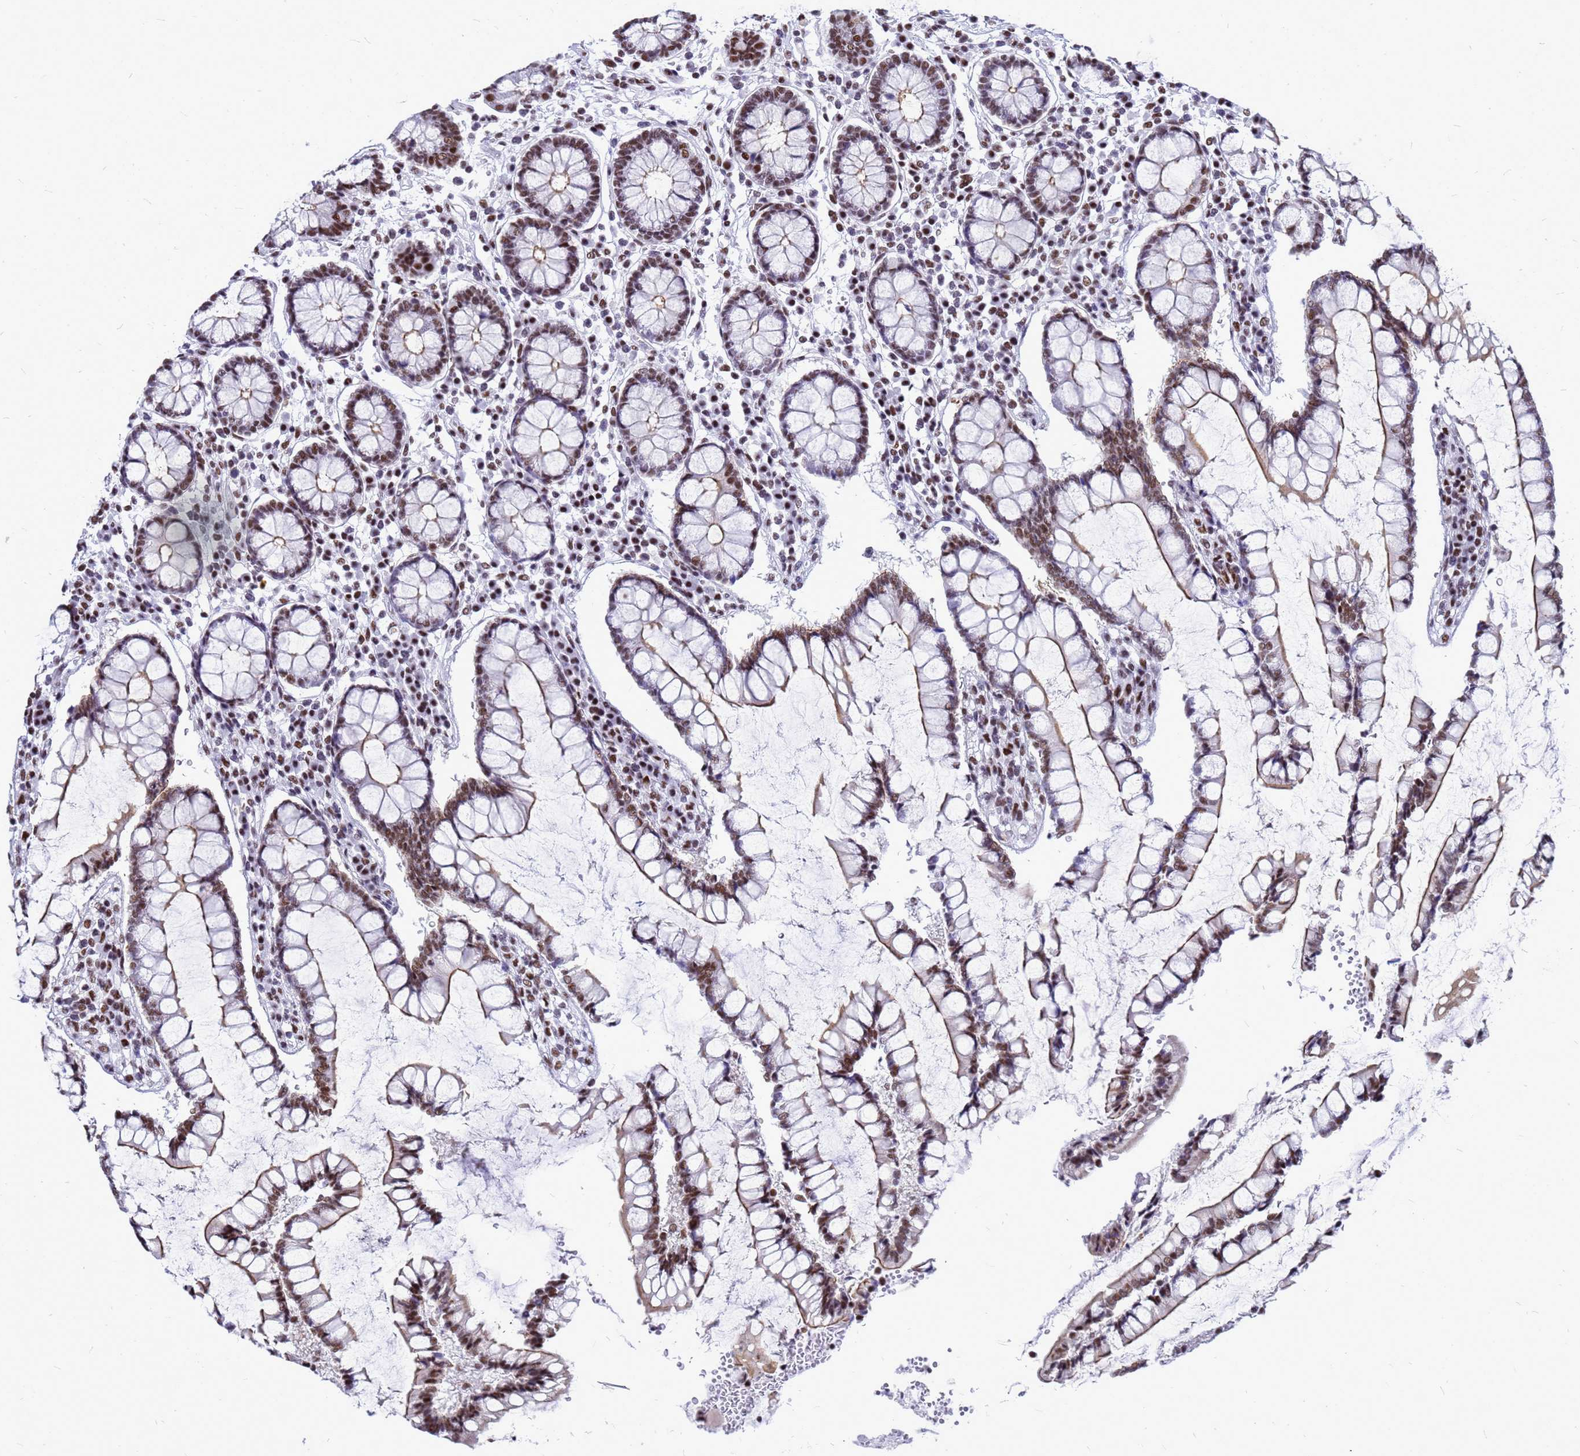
{"staining": {"intensity": "moderate", "quantity": ">75%", "location": "nuclear"}, "tissue": "colon", "cell_type": "Endothelial cells", "image_type": "normal", "snomed": [{"axis": "morphology", "description": "Normal tissue, NOS"}, {"axis": "topography", "description": "Colon"}], "caption": "Protein staining of unremarkable colon reveals moderate nuclear positivity in approximately >75% of endothelial cells. (DAB IHC, brown staining for protein, blue staining for nuclei).", "gene": "SART3", "patient": {"sex": "female", "age": 79}}